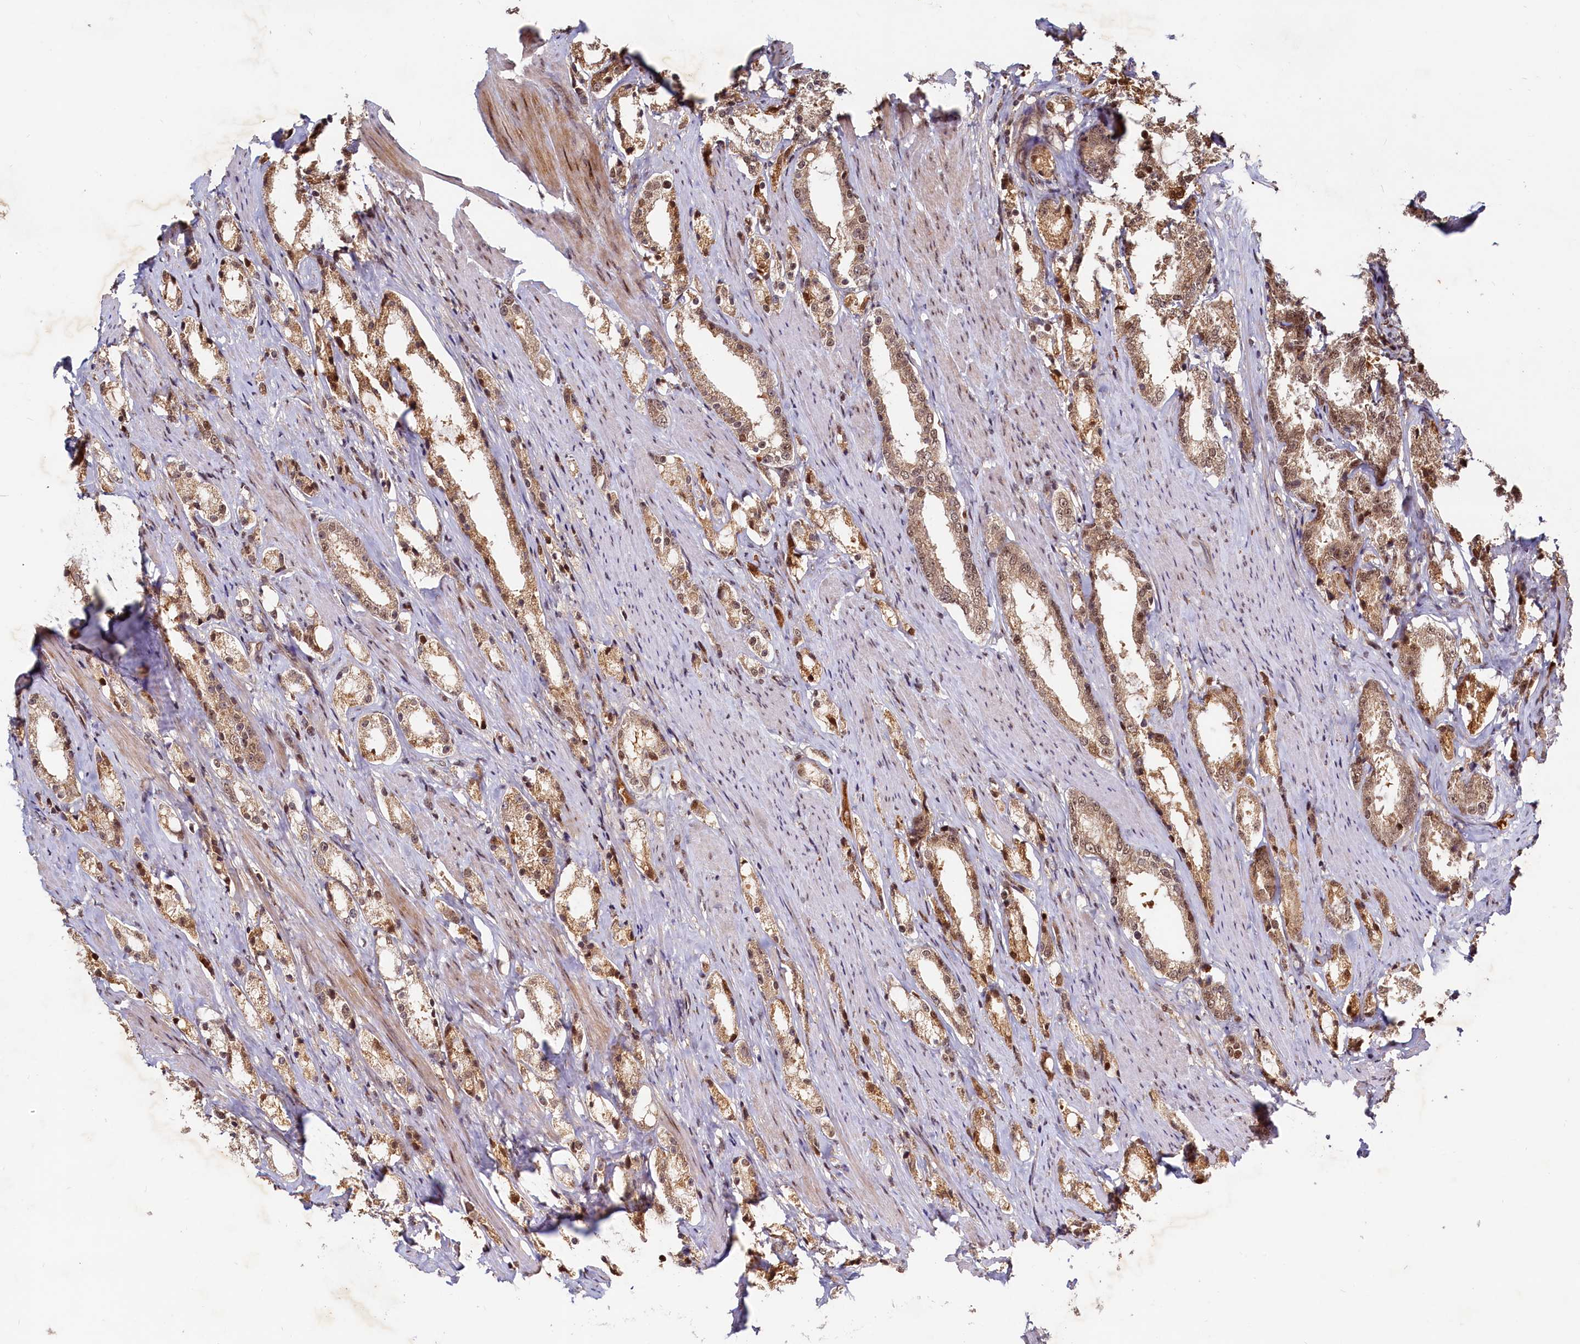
{"staining": {"intensity": "moderate", "quantity": "25%-75%", "location": "cytoplasmic/membranous,nuclear"}, "tissue": "prostate cancer", "cell_type": "Tumor cells", "image_type": "cancer", "snomed": [{"axis": "morphology", "description": "Adenocarcinoma, High grade"}, {"axis": "topography", "description": "Prostate"}], "caption": "Moderate cytoplasmic/membranous and nuclear protein expression is present in about 25%-75% of tumor cells in prostate cancer.", "gene": "TRAPPC4", "patient": {"sex": "male", "age": 66}}